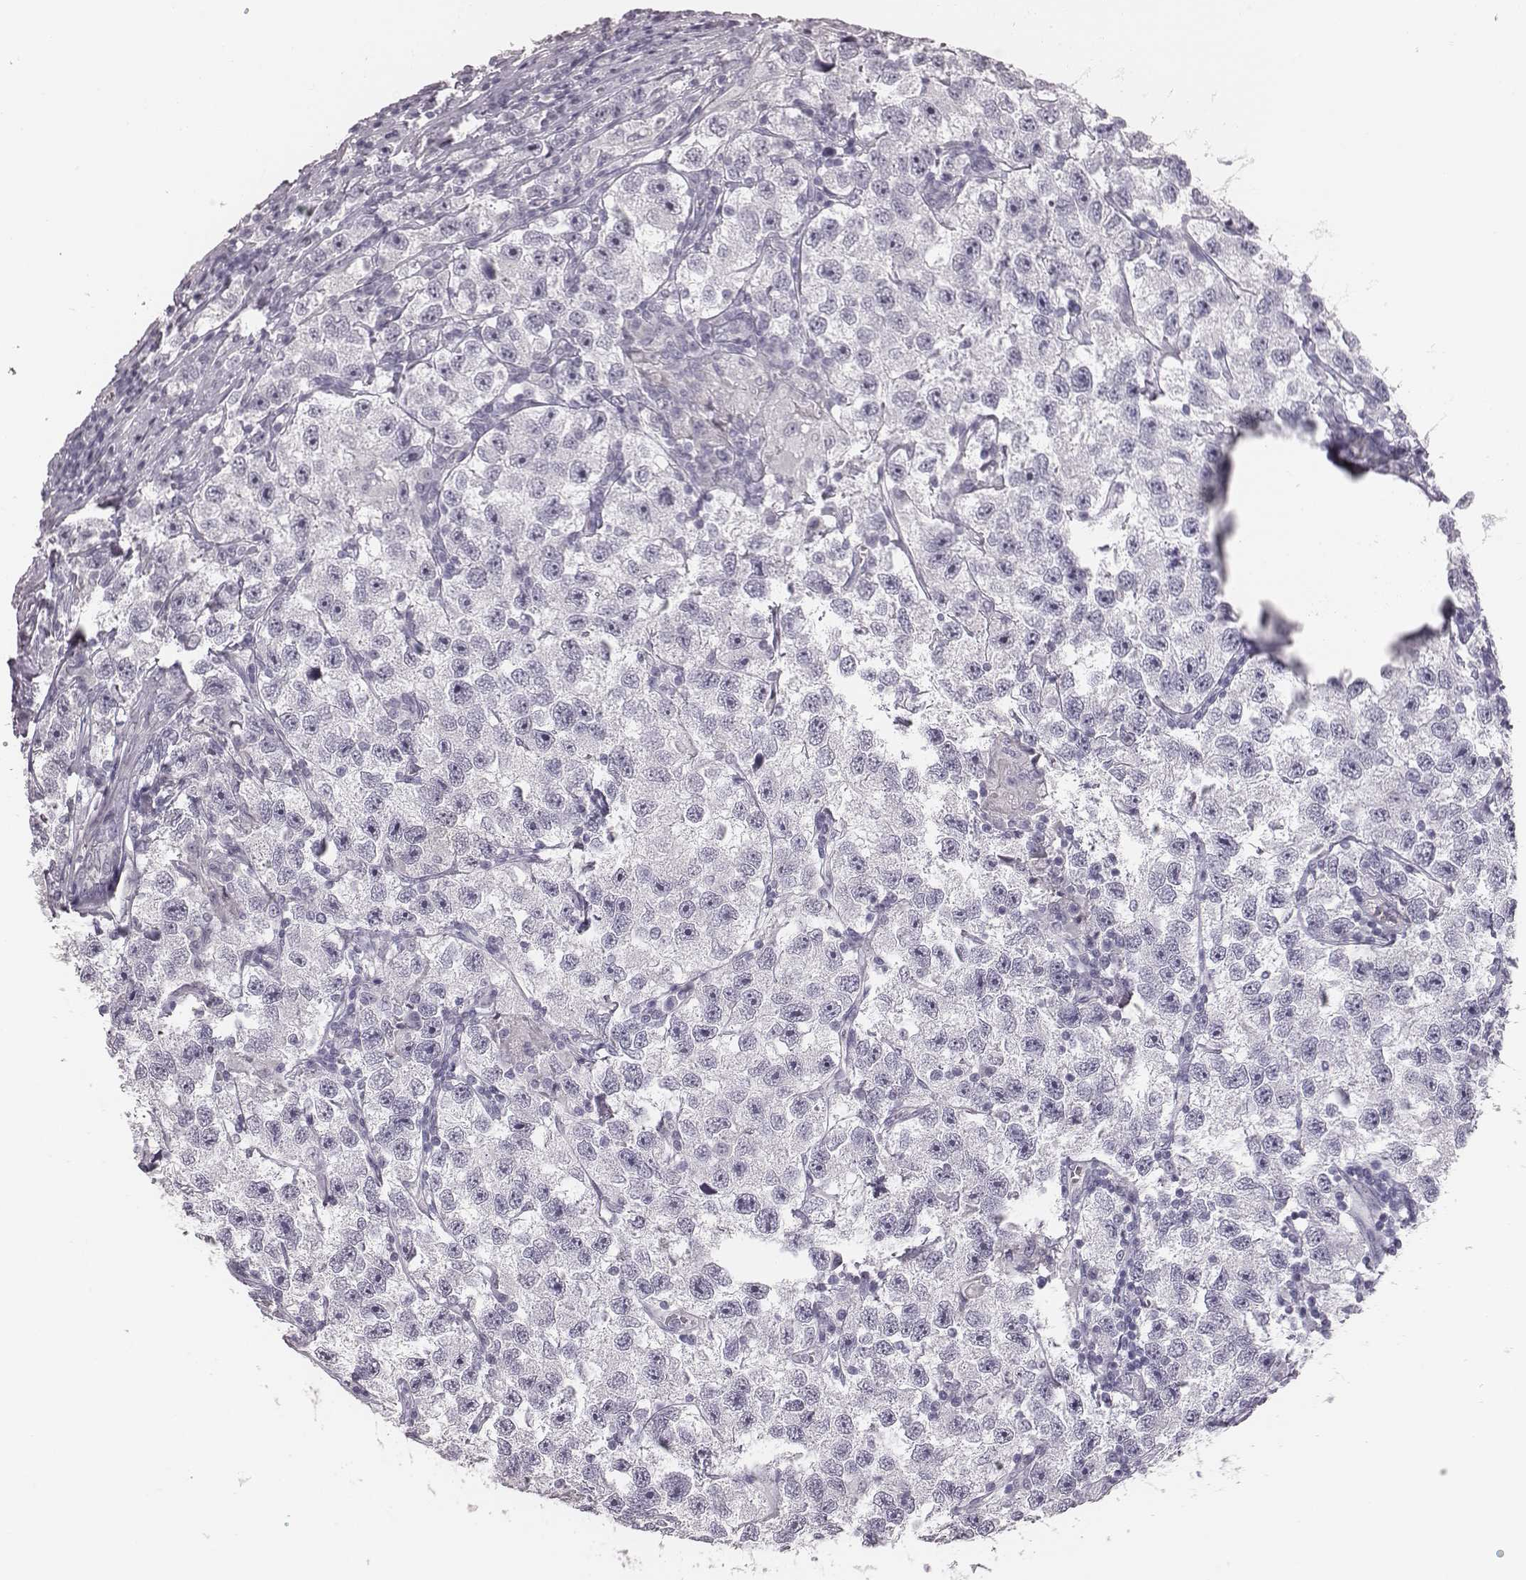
{"staining": {"intensity": "negative", "quantity": "none", "location": "none"}, "tissue": "testis cancer", "cell_type": "Tumor cells", "image_type": "cancer", "snomed": [{"axis": "morphology", "description": "Seminoma, NOS"}, {"axis": "topography", "description": "Testis"}], "caption": "A high-resolution photomicrograph shows immunohistochemistry (IHC) staining of testis cancer, which exhibits no significant staining in tumor cells. (Immunohistochemistry (ihc), brightfield microscopy, high magnification).", "gene": "CSHL1", "patient": {"sex": "male", "age": 26}}